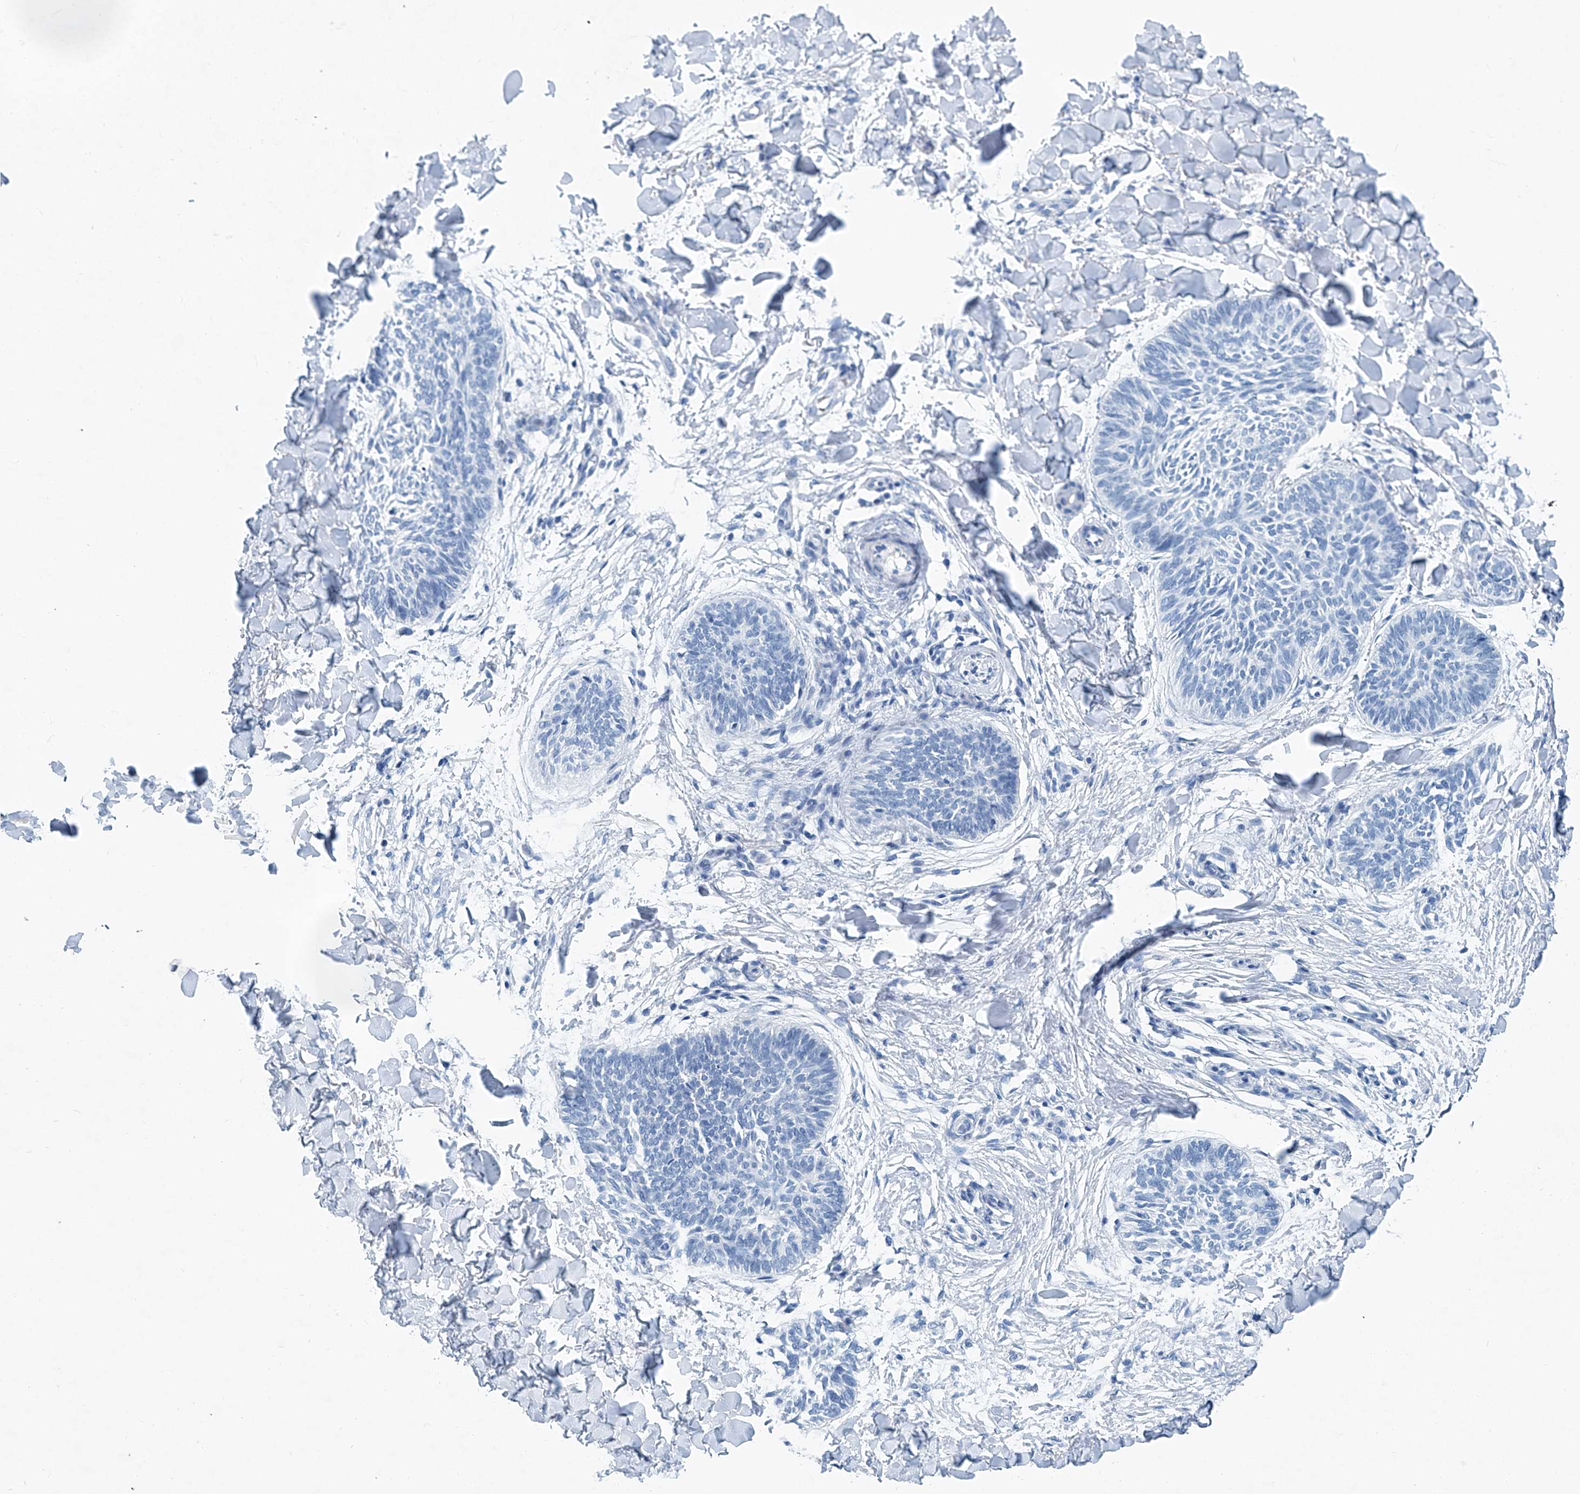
{"staining": {"intensity": "negative", "quantity": "none", "location": "none"}, "tissue": "skin cancer", "cell_type": "Tumor cells", "image_type": "cancer", "snomed": [{"axis": "morphology", "description": "Normal tissue, NOS"}, {"axis": "morphology", "description": "Basal cell carcinoma"}, {"axis": "topography", "description": "Skin"}], "caption": "IHC micrograph of human skin cancer stained for a protein (brown), which displays no staining in tumor cells.", "gene": "CYP2A7", "patient": {"sex": "male", "age": 50}}